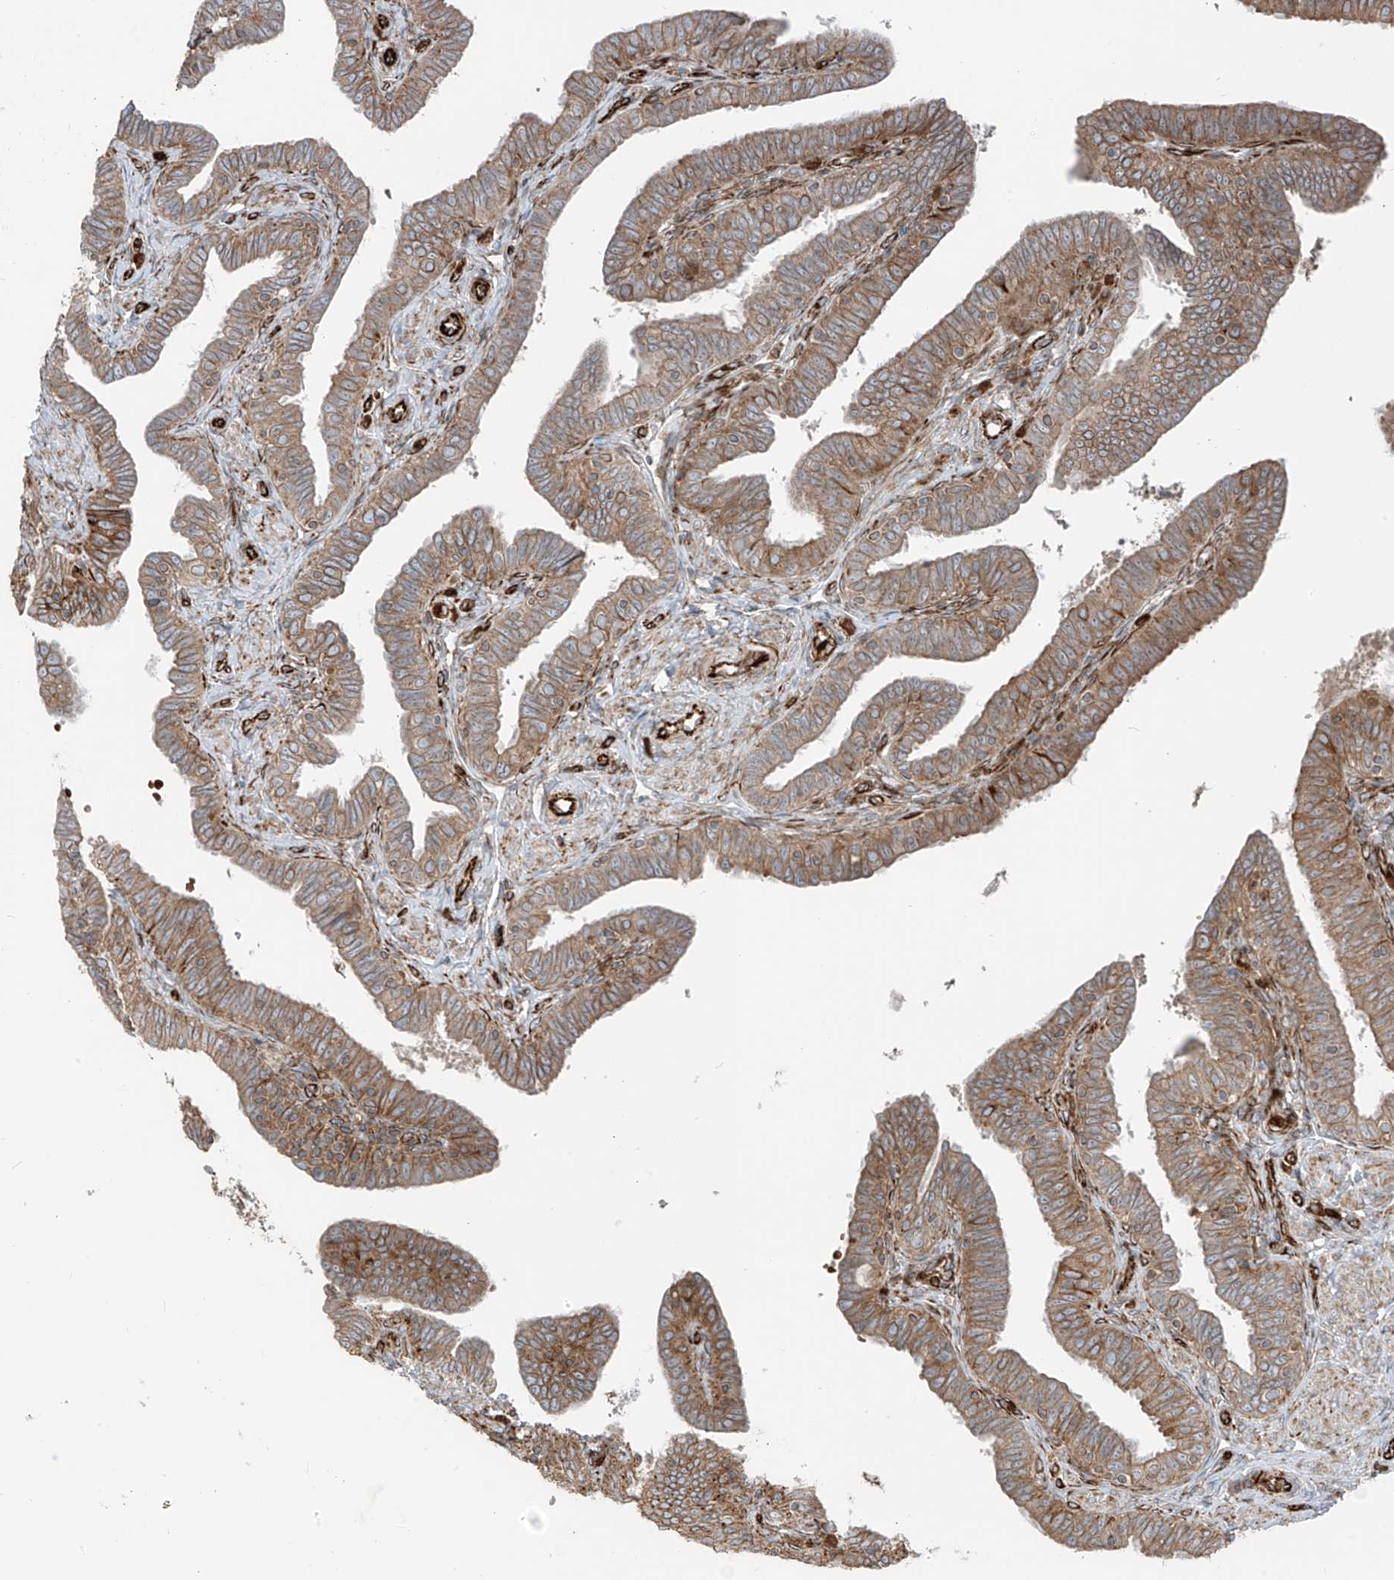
{"staining": {"intensity": "moderate", "quantity": ">75%", "location": "cytoplasmic/membranous"}, "tissue": "fallopian tube", "cell_type": "Glandular cells", "image_type": "normal", "snomed": [{"axis": "morphology", "description": "Normal tissue, NOS"}, {"axis": "topography", "description": "Fallopian tube"}], "caption": "Immunohistochemistry of benign fallopian tube exhibits medium levels of moderate cytoplasmic/membranous staining in about >75% of glandular cells.", "gene": "ERLEC1", "patient": {"sex": "female", "age": 39}}